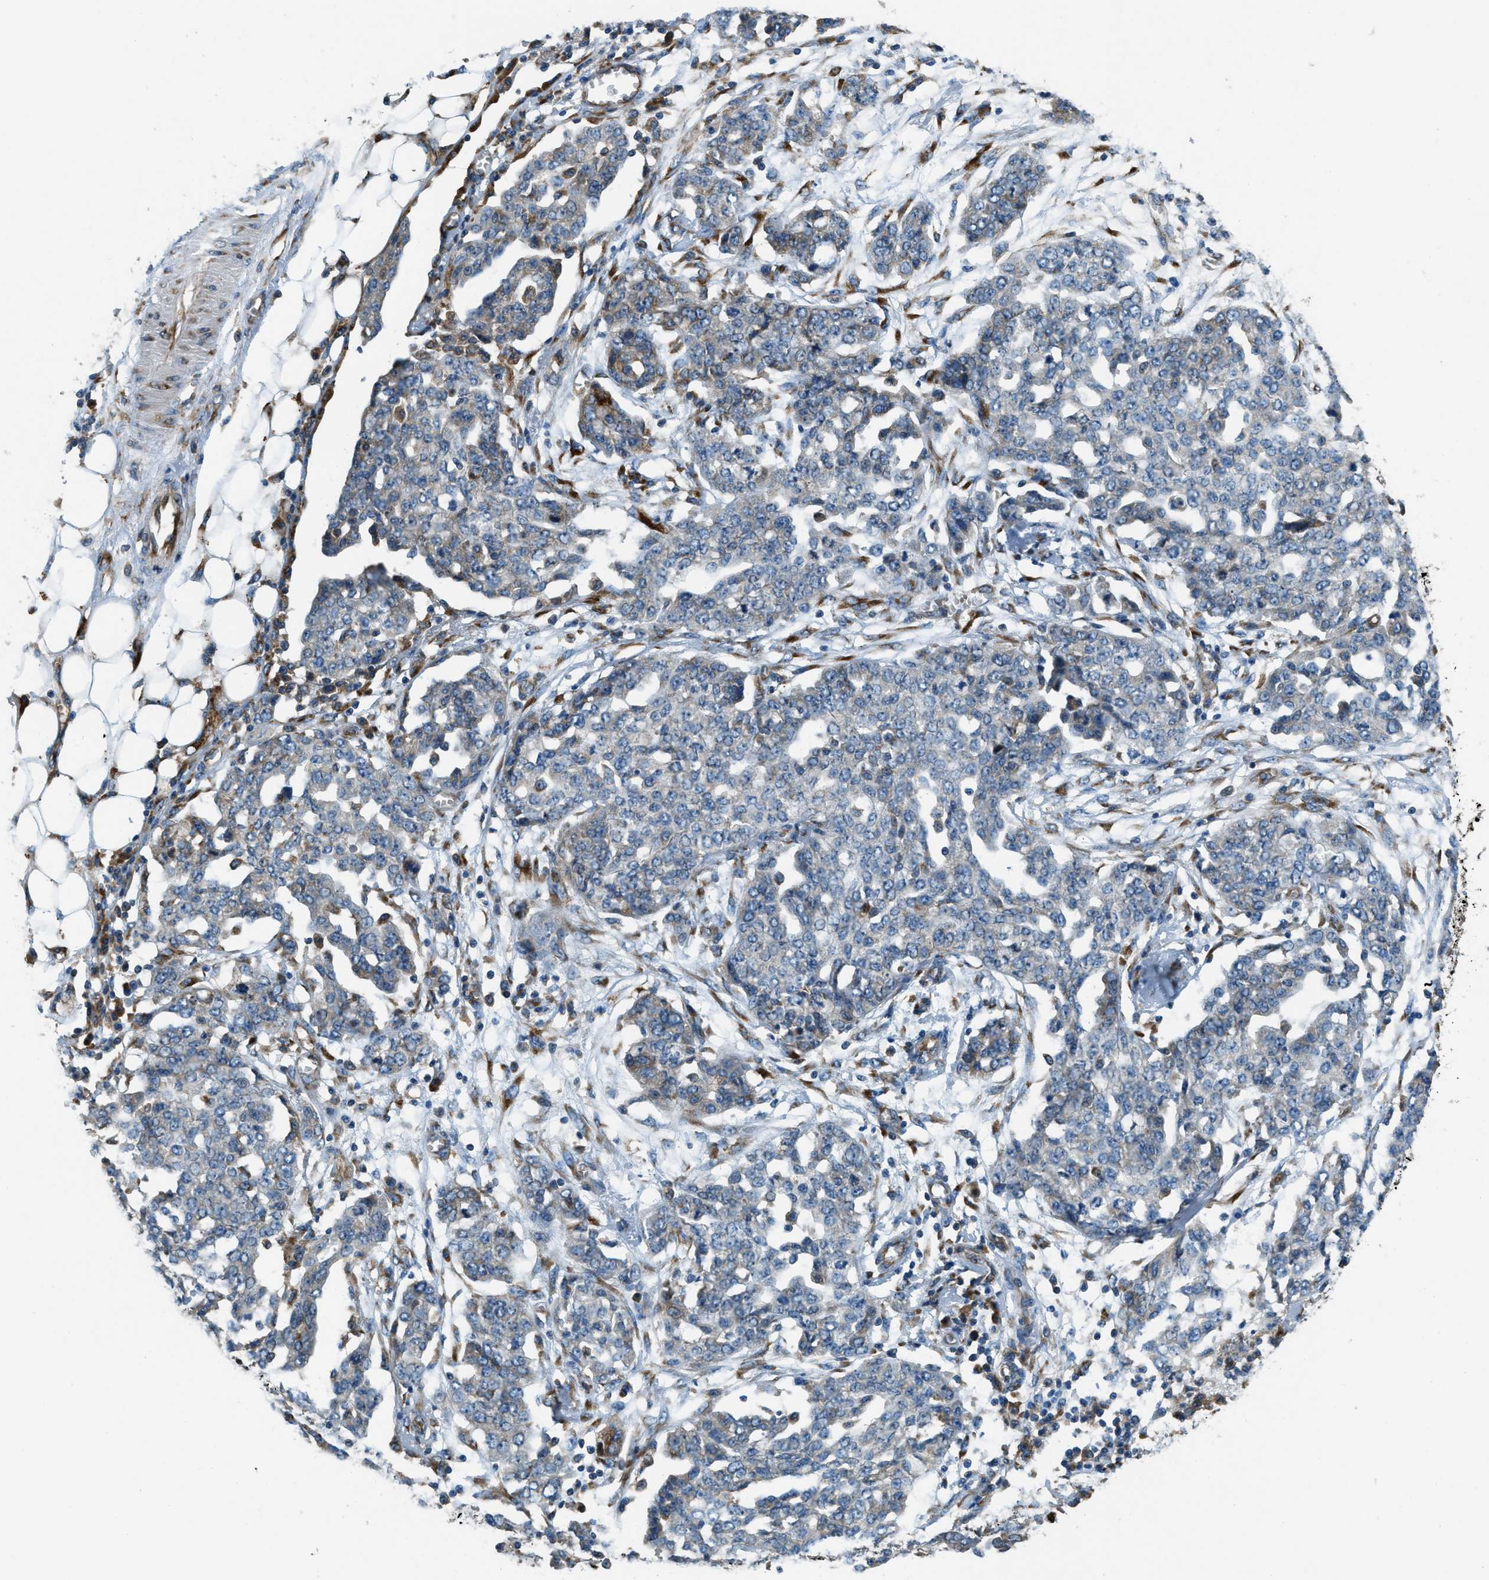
{"staining": {"intensity": "moderate", "quantity": "<25%", "location": "cytoplasmic/membranous"}, "tissue": "ovarian cancer", "cell_type": "Tumor cells", "image_type": "cancer", "snomed": [{"axis": "morphology", "description": "Cystadenocarcinoma, serous, NOS"}, {"axis": "topography", "description": "Soft tissue"}, {"axis": "topography", "description": "Ovary"}], "caption": "Immunohistochemical staining of ovarian cancer (serous cystadenocarcinoma) demonstrates moderate cytoplasmic/membranous protein staining in about <25% of tumor cells.", "gene": "GIMAP8", "patient": {"sex": "female", "age": 57}}